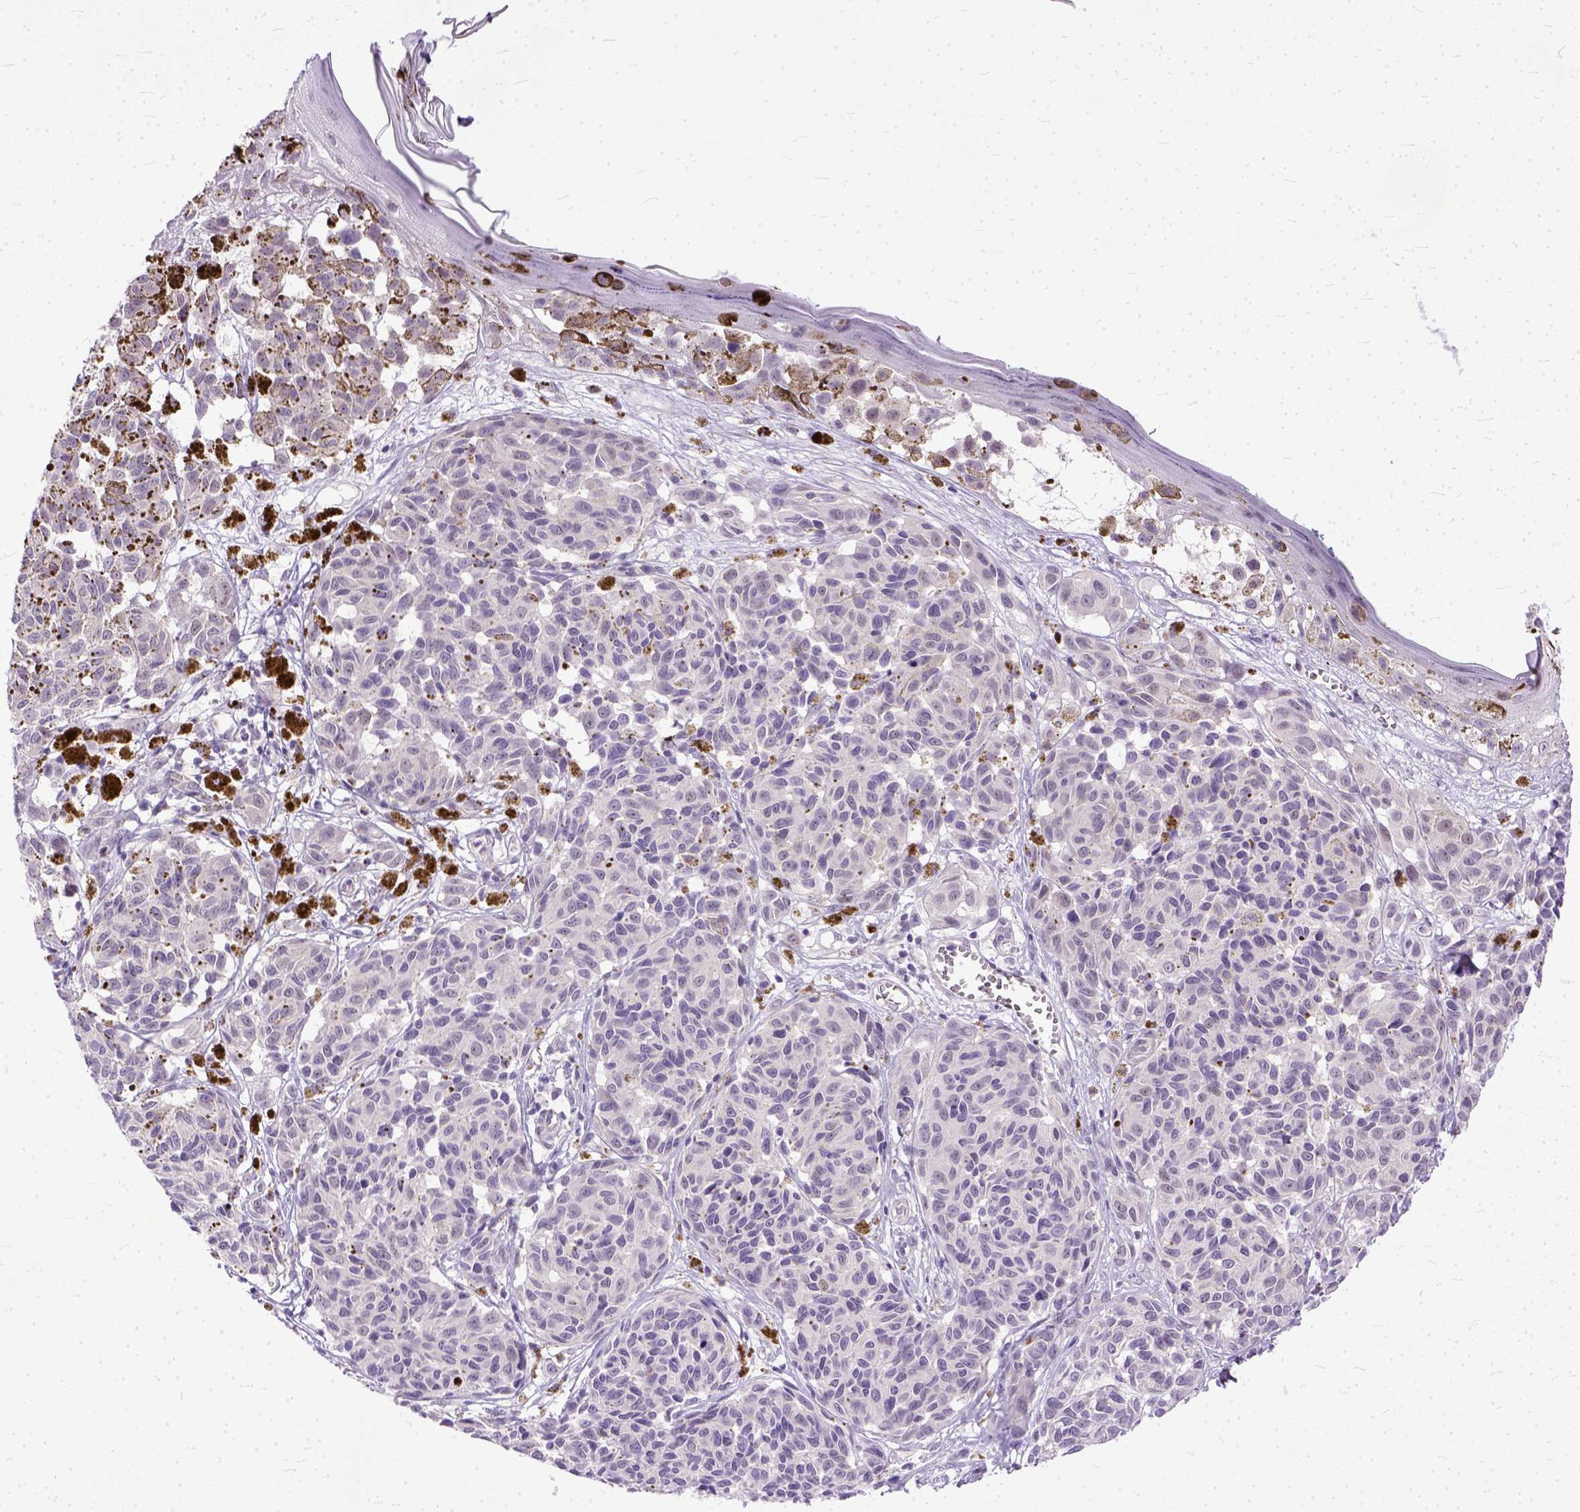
{"staining": {"intensity": "negative", "quantity": "none", "location": "none"}, "tissue": "melanoma", "cell_type": "Tumor cells", "image_type": "cancer", "snomed": [{"axis": "morphology", "description": "Malignant melanoma, NOS"}, {"axis": "topography", "description": "Skin"}], "caption": "Tumor cells show no significant staining in melanoma.", "gene": "TCEAL7", "patient": {"sex": "female", "age": 38}}